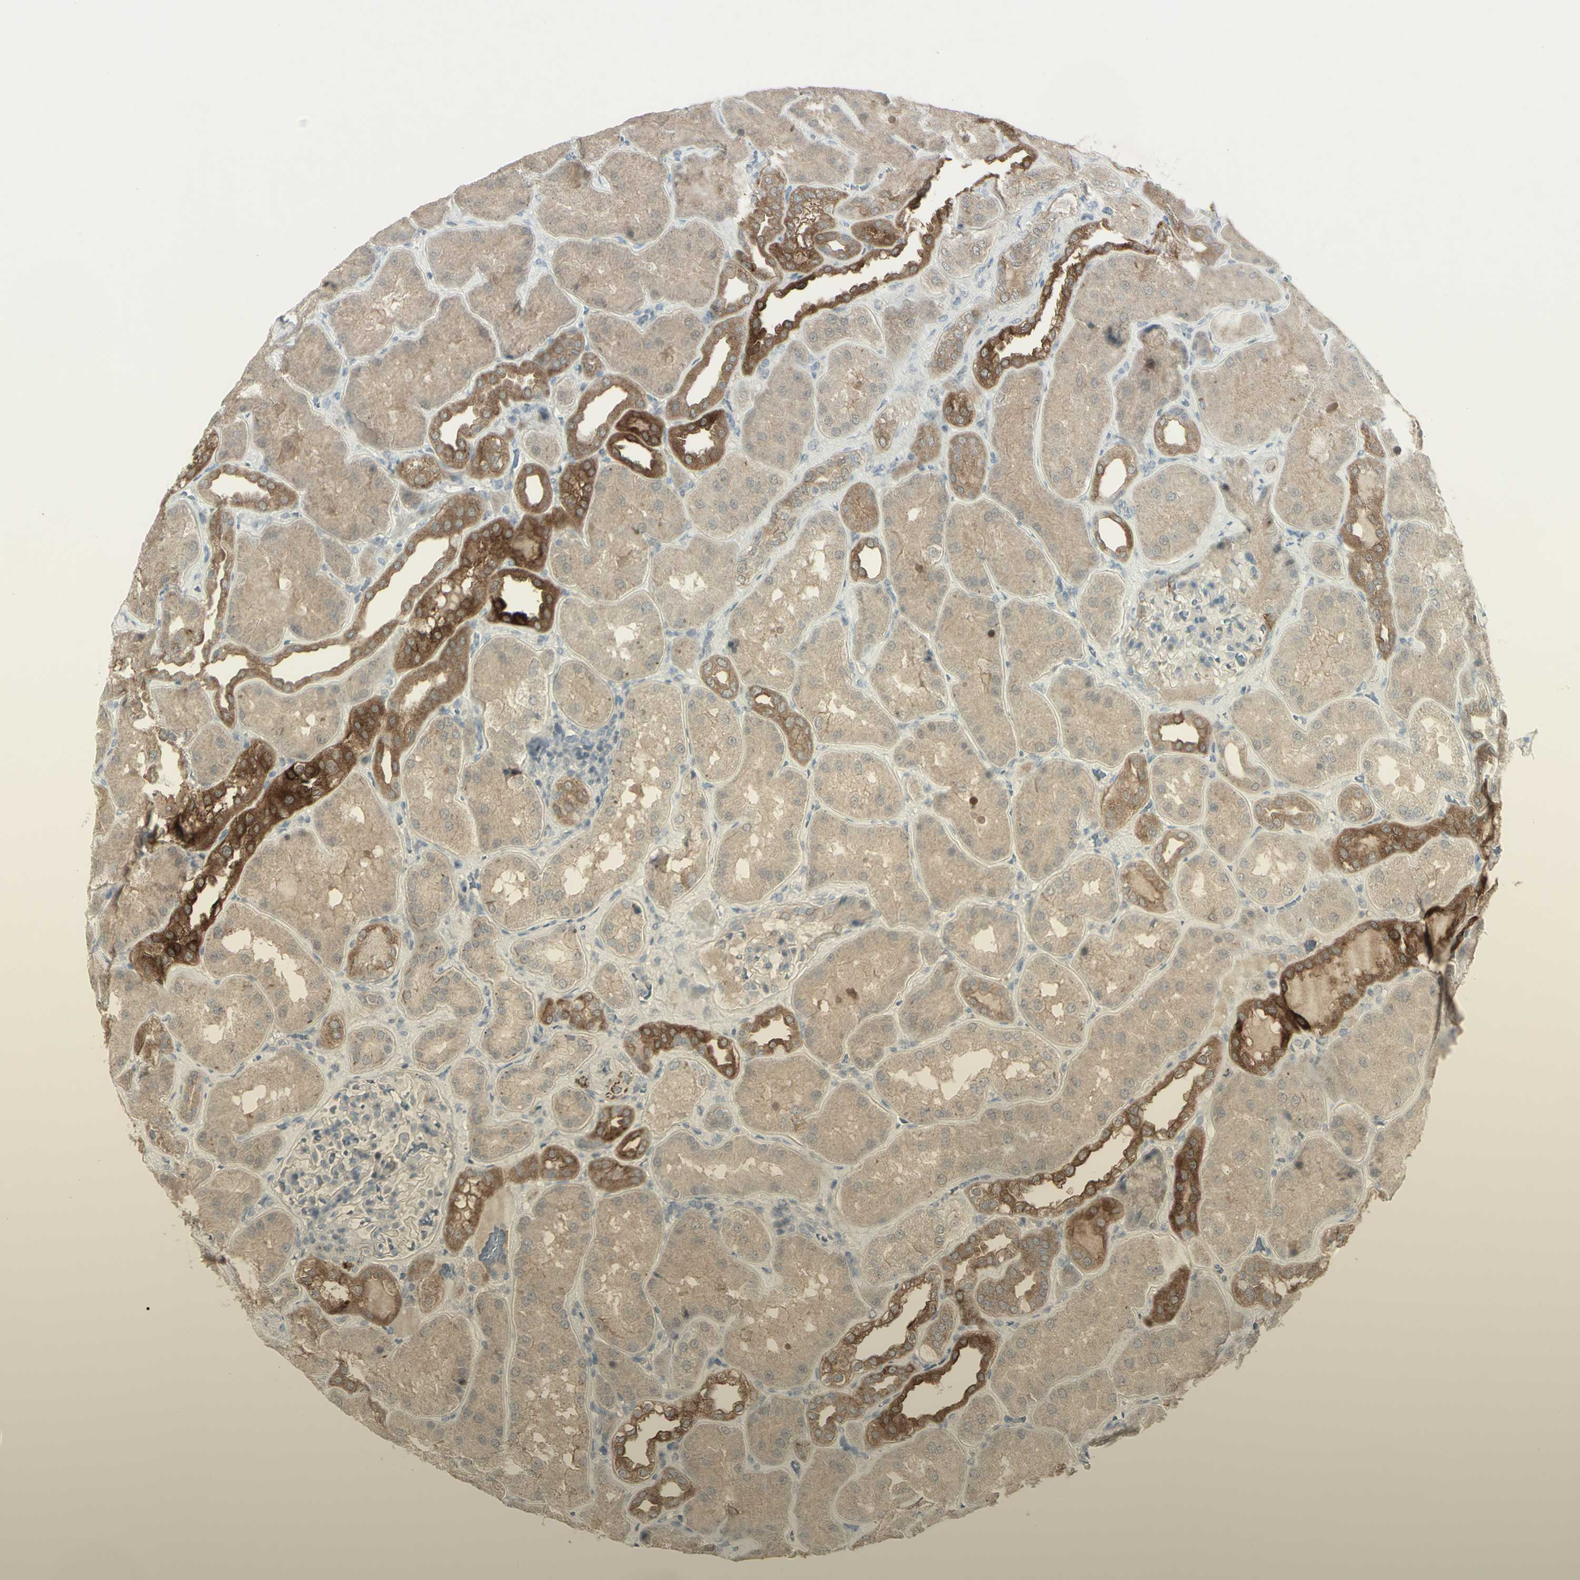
{"staining": {"intensity": "weak", "quantity": ">75%", "location": "cytoplasmic/membranous"}, "tissue": "kidney", "cell_type": "Cells in glomeruli", "image_type": "normal", "snomed": [{"axis": "morphology", "description": "Normal tissue, NOS"}, {"axis": "topography", "description": "Kidney"}], "caption": "Protein staining of benign kidney shows weak cytoplasmic/membranous expression in about >75% of cells in glomeruli.", "gene": "C1orf116", "patient": {"sex": "female", "age": 56}}